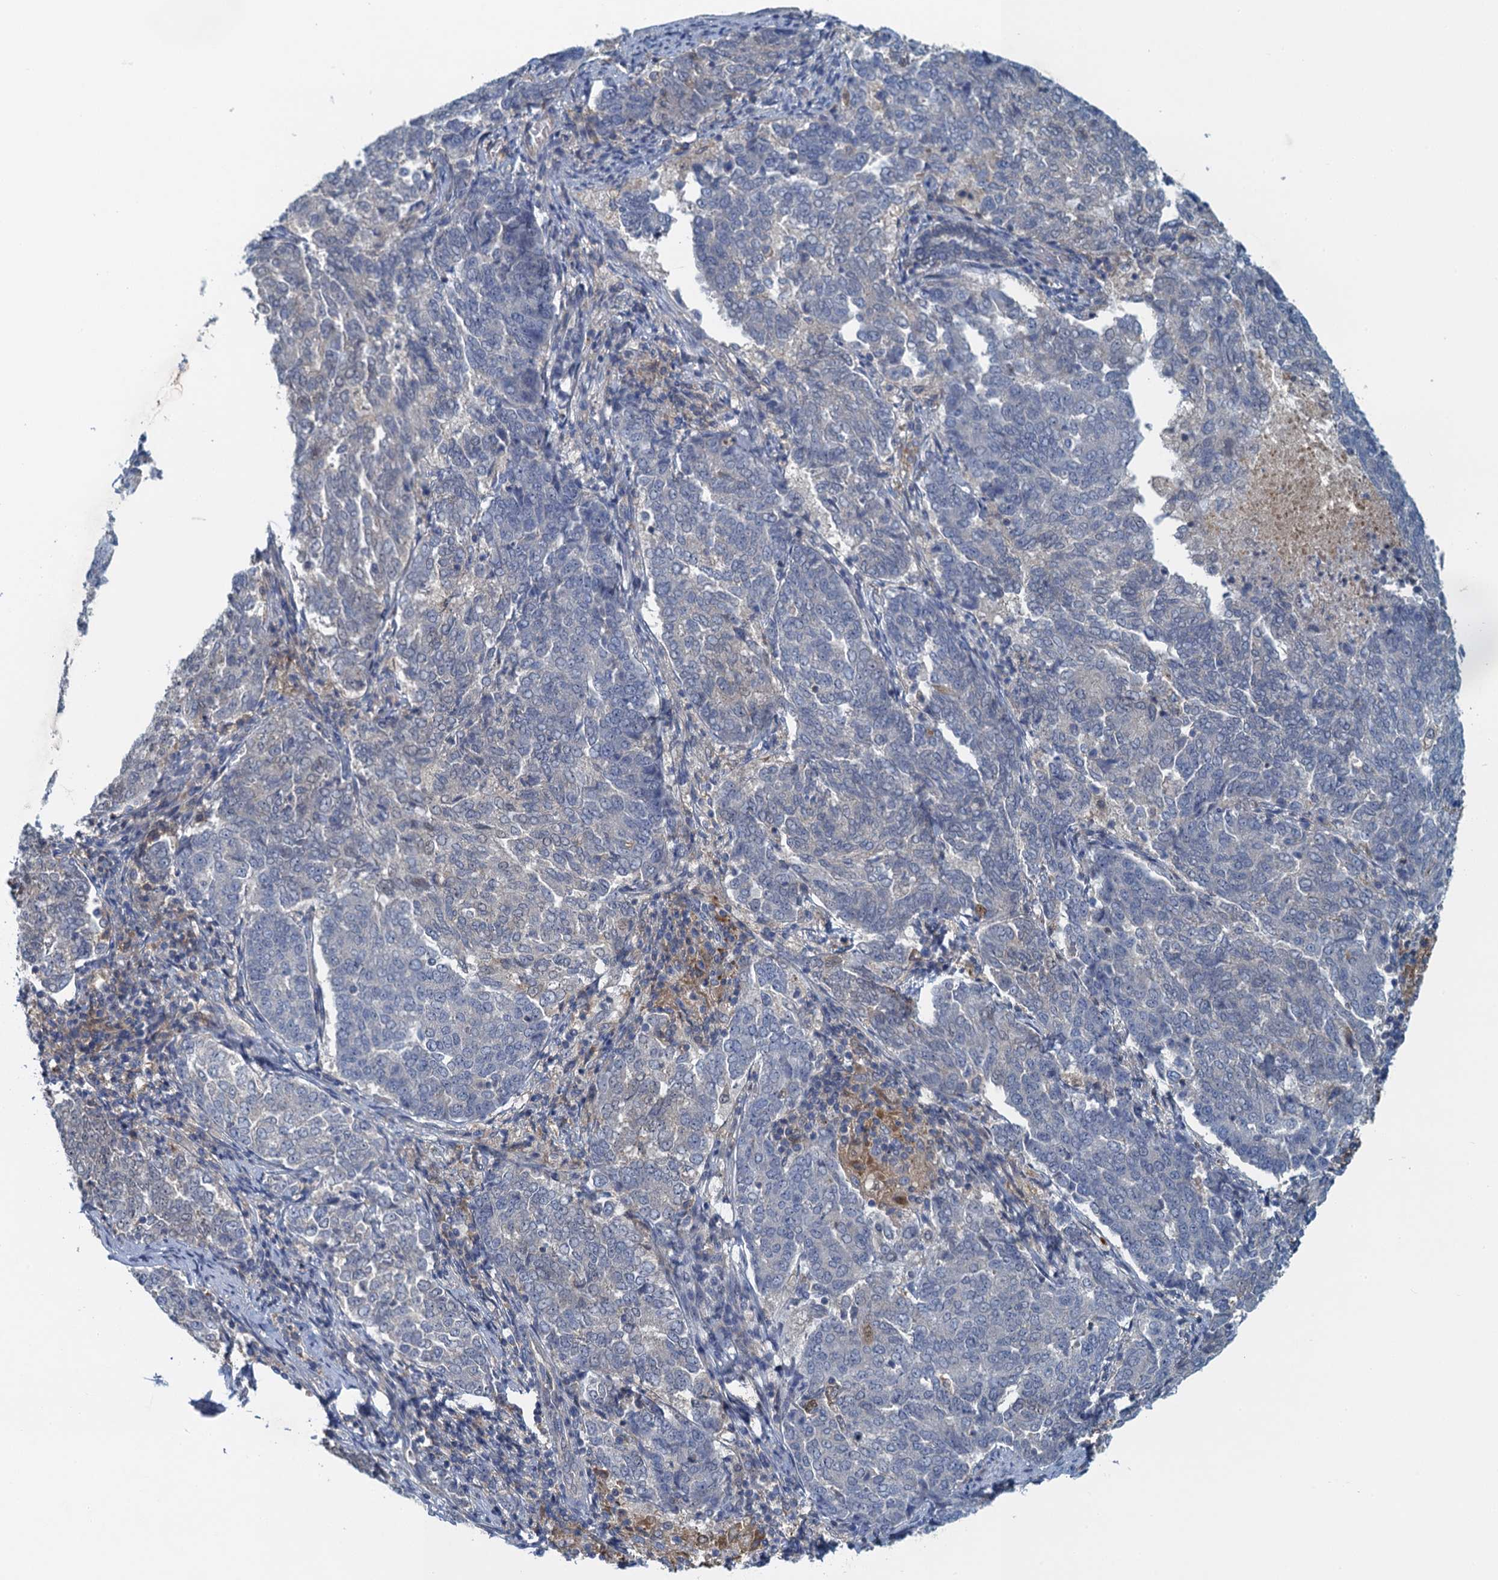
{"staining": {"intensity": "negative", "quantity": "none", "location": "none"}, "tissue": "endometrial cancer", "cell_type": "Tumor cells", "image_type": "cancer", "snomed": [{"axis": "morphology", "description": "Adenocarcinoma, NOS"}, {"axis": "topography", "description": "Endometrium"}], "caption": "A micrograph of human endometrial cancer is negative for staining in tumor cells.", "gene": "NCKAP1L", "patient": {"sex": "female", "age": 80}}